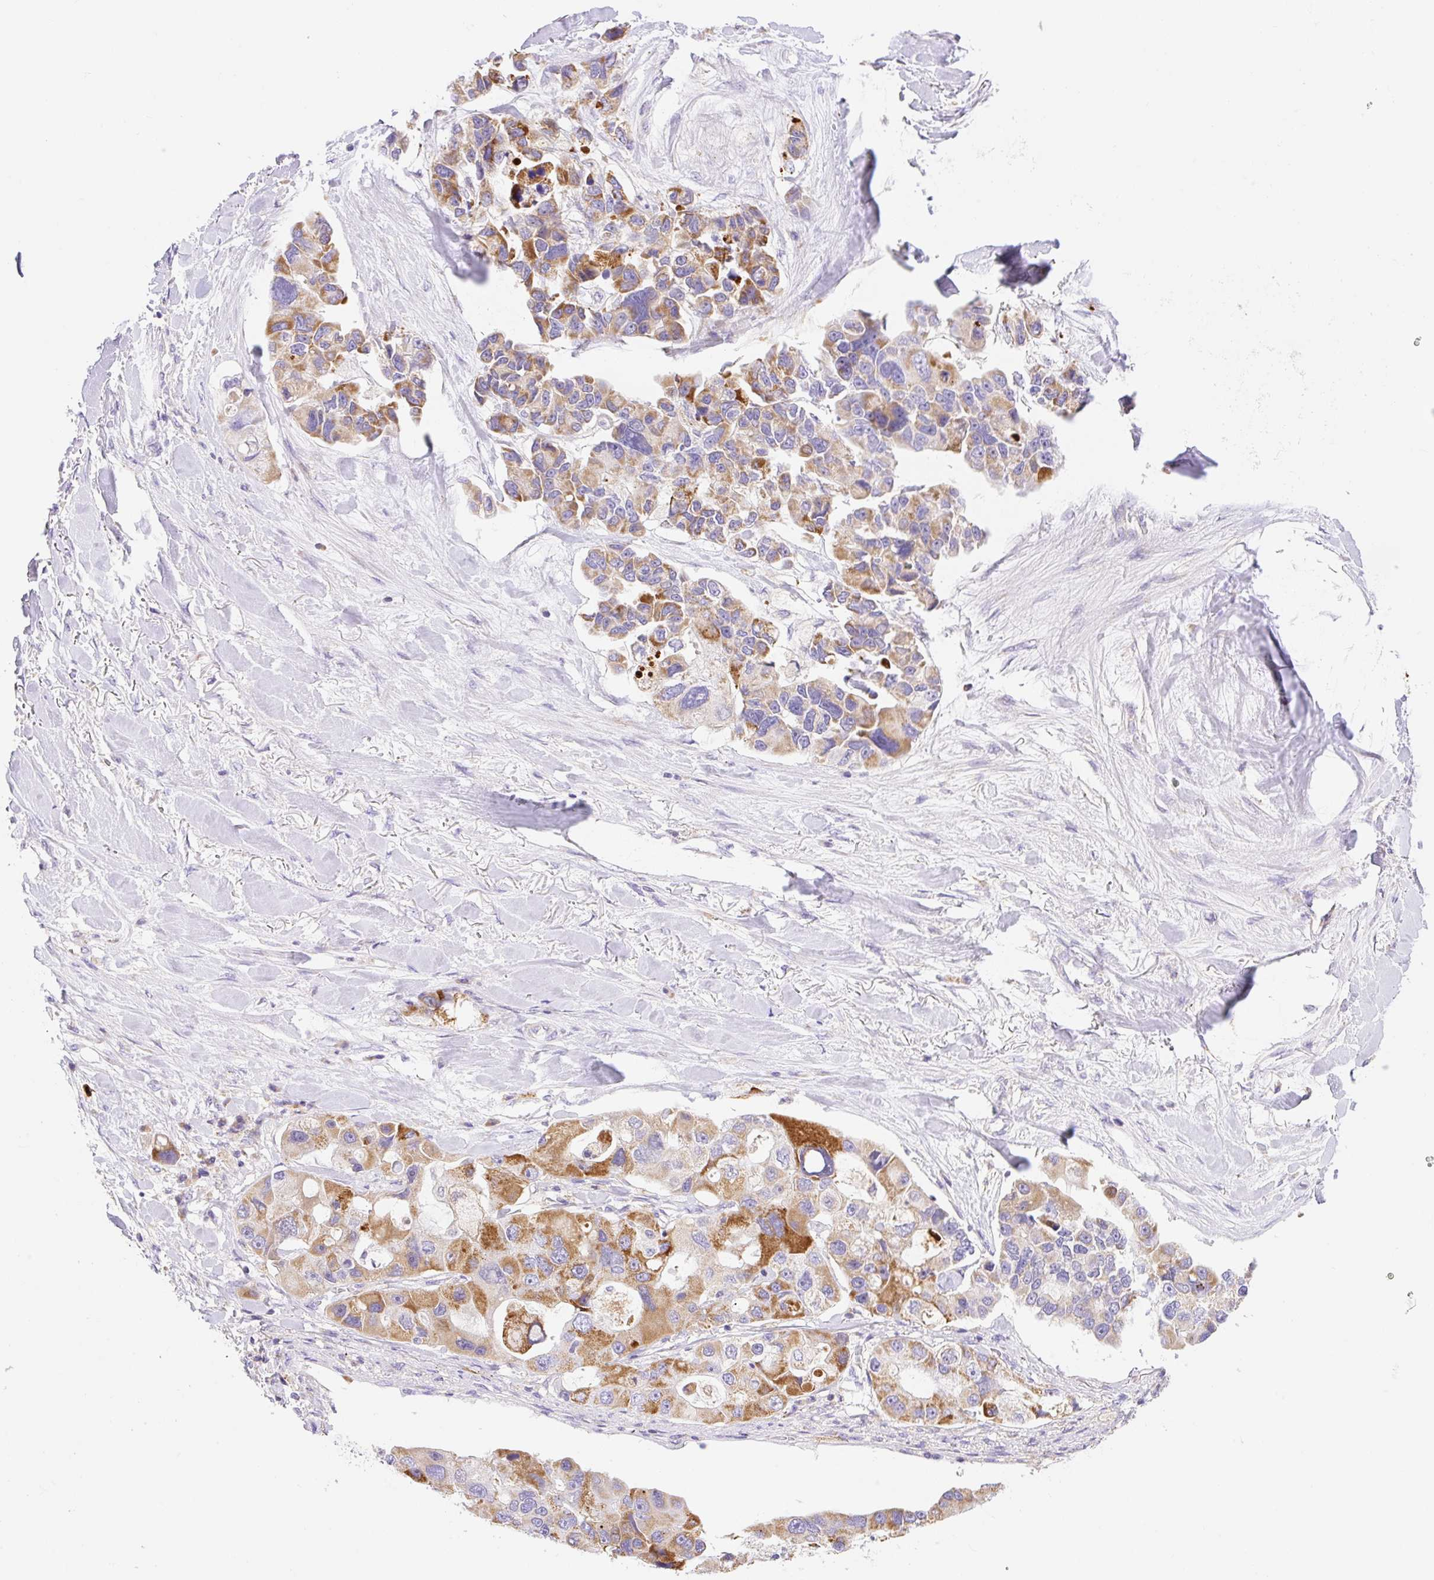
{"staining": {"intensity": "moderate", "quantity": ">75%", "location": "cytoplasmic/membranous"}, "tissue": "lung cancer", "cell_type": "Tumor cells", "image_type": "cancer", "snomed": [{"axis": "morphology", "description": "Adenocarcinoma, NOS"}, {"axis": "topography", "description": "Lung"}], "caption": "The histopathology image displays immunohistochemical staining of lung adenocarcinoma. There is moderate cytoplasmic/membranous positivity is identified in approximately >75% of tumor cells.", "gene": "ETNK2", "patient": {"sex": "female", "age": 54}}